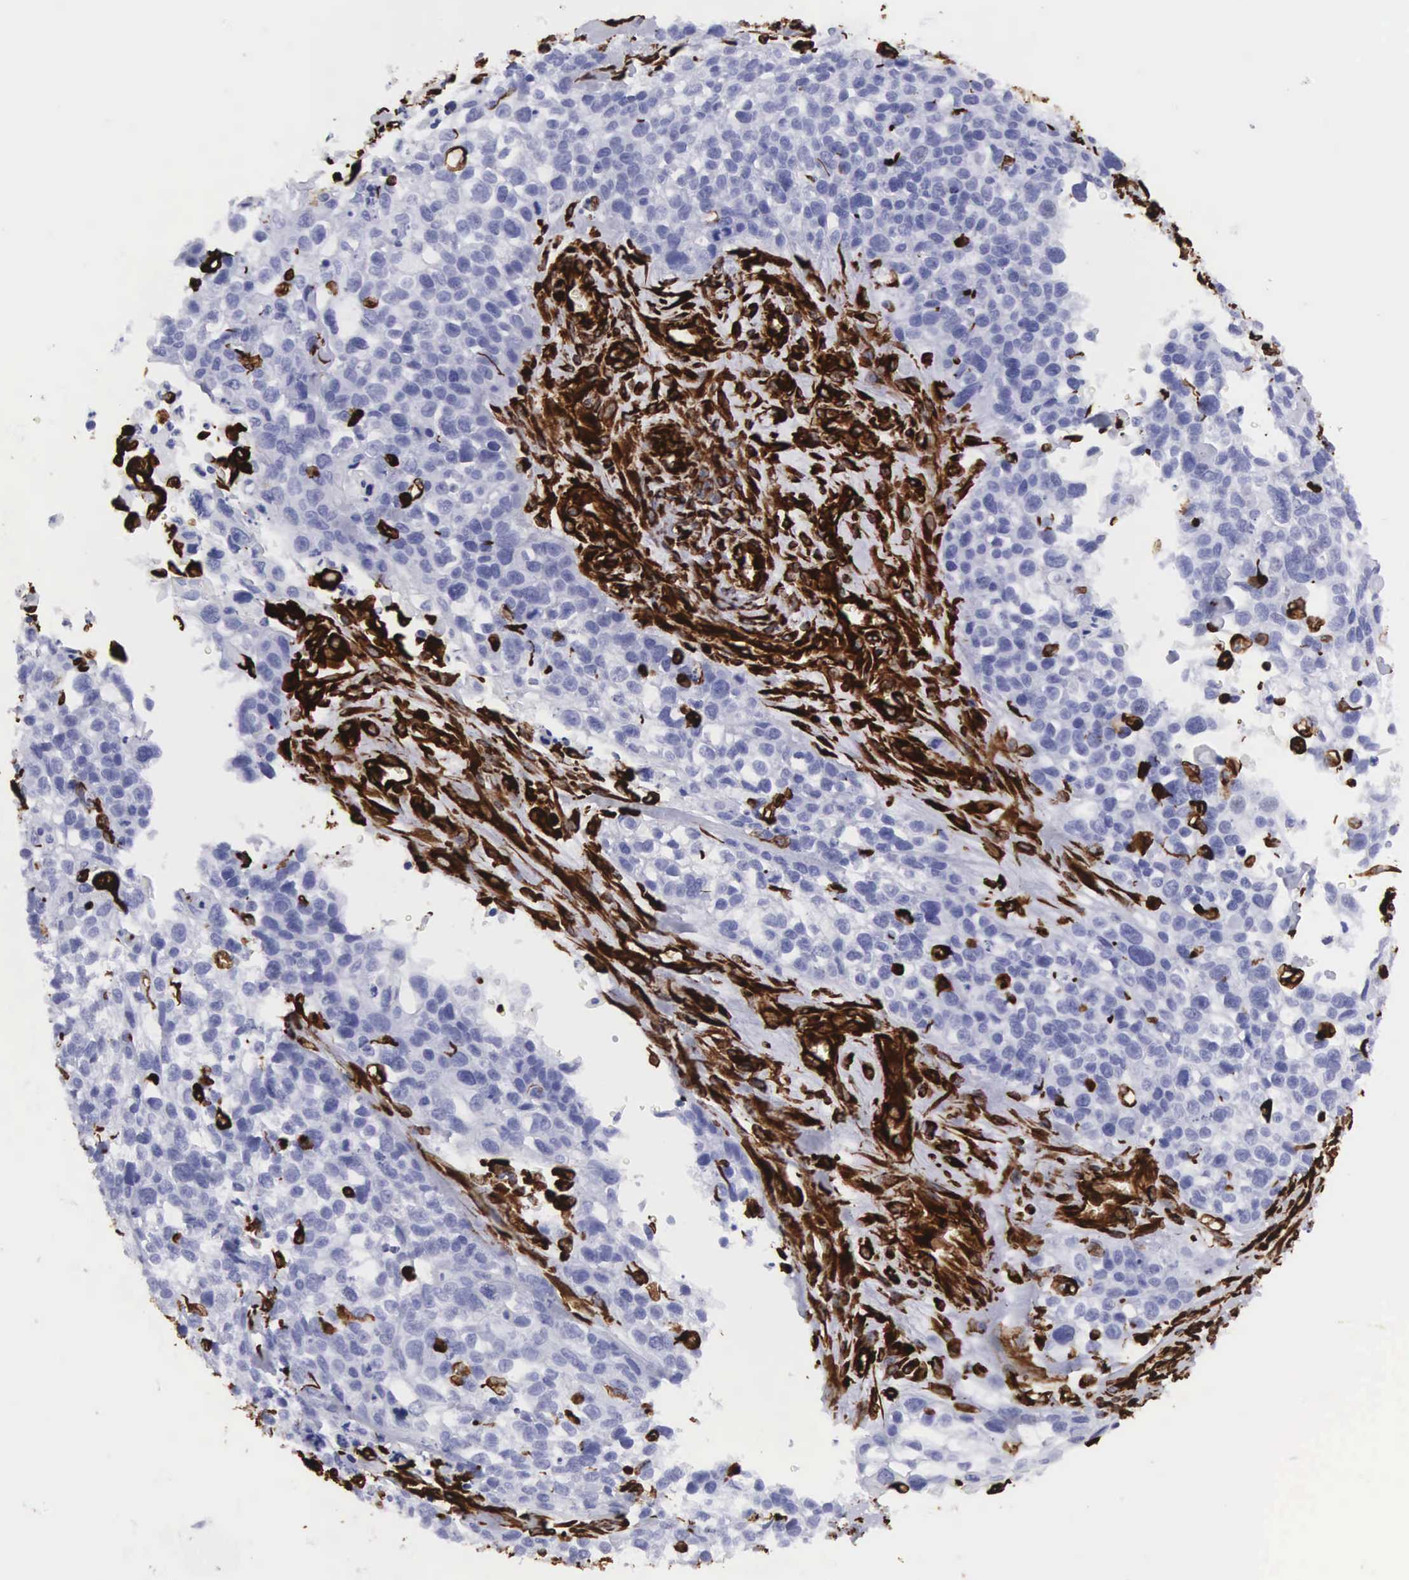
{"staining": {"intensity": "strong", "quantity": "<25%", "location": "cytoplasmic/membranous"}, "tissue": "lung cancer", "cell_type": "Tumor cells", "image_type": "cancer", "snomed": [{"axis": "morphology", "description": "Squamous cell carcinoma, NOS"}, {"axis": "topography", "description": "Lymph node"}, {"axis": "topography", "description": "Lung"}], "caption": "There is medium levels of strong cytoplasmic/membranous staining in tumor cells of lung cancer, as demonstrated by immunohistochemical staining (brown color).", "gene": "VIM", "patient": {"sex": "male", "age": 74}}